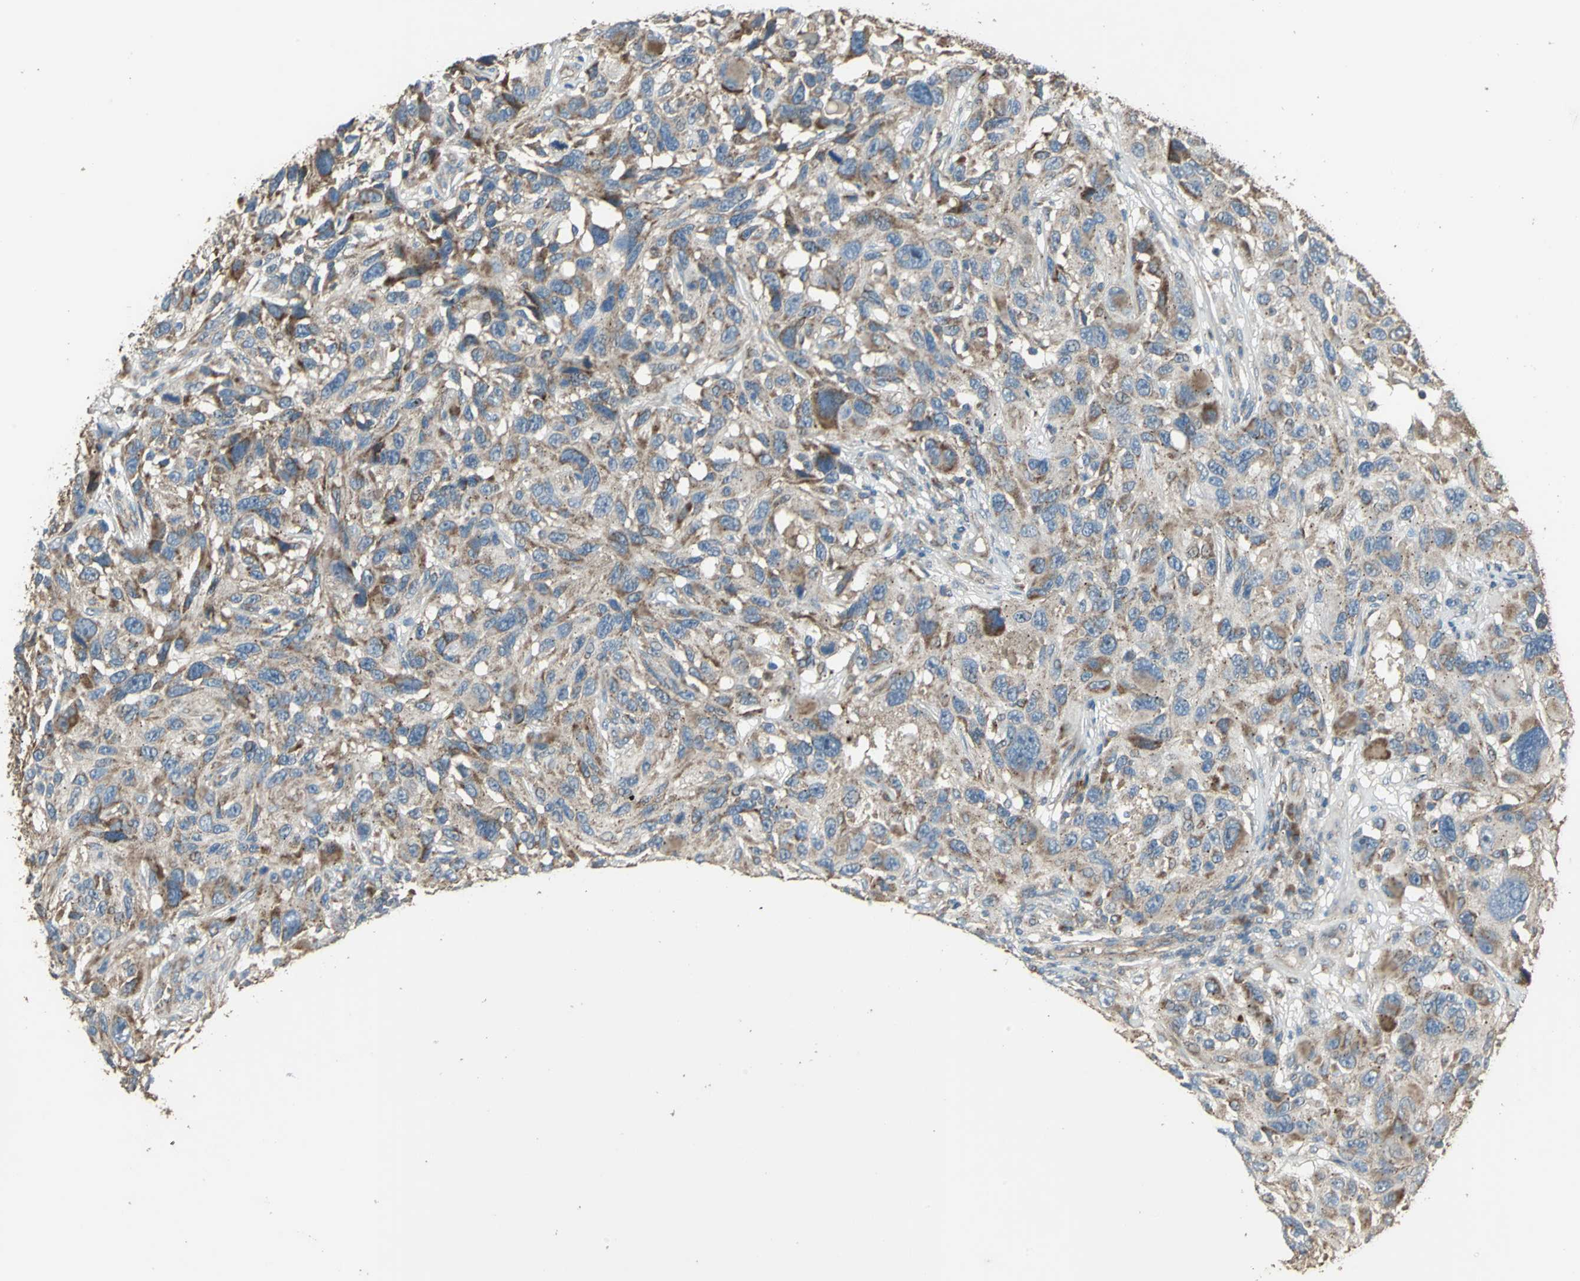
{"staining": {"intensity": "moderate", "quantity": ">75%", "location": "cytoplasmic/membranous"}, "tissue": "melanoma", "cell_type": "Tumor cells", "image_type": "cancer", "snomed": [{"axis": "morphology", "description": "Malignant melanoma, NOS"}, {"axis": "topography", "description": "Skin"}], "caption": "Immunohistochemistry histopathology image of human malignant melanoma stained for a protein (brown), which demonstrates medium levels of moderate cytoplasmic/membranous staining in about >75% of tumor cells.", "gene": "POLRMT", "patient": {"sex": "male", "age": 53}}